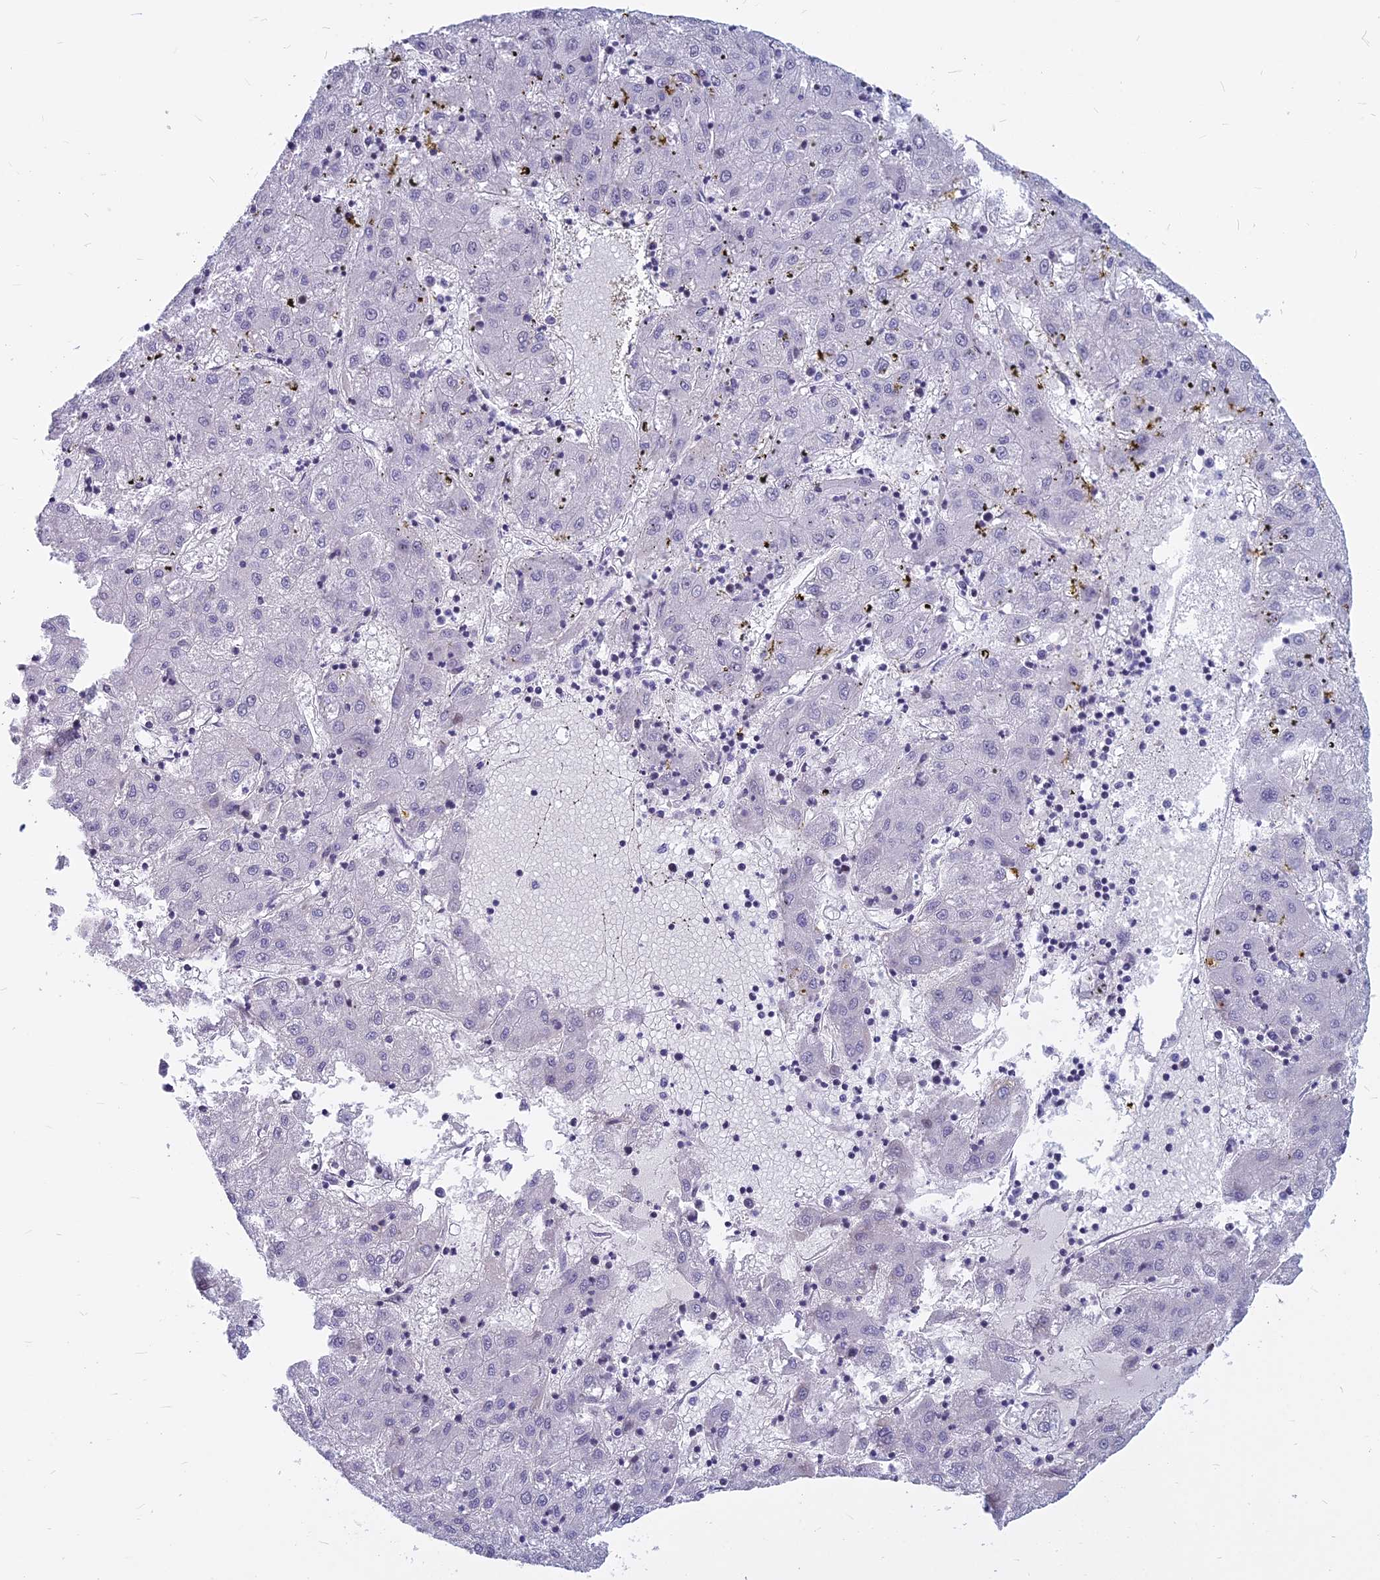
{"staining": {"intensity": "negative", "quantity": "none", "location": "none"}, "tissue": "liver cancer", "cell_type": "Tumor cells", "image_type": "cancer", "snomed": [{"axis": "morphology", "description": "Carcinoma, Hepatocellular, NOS"}, {"axis": "topography", "description": "Liver"}], "caption": "An immunohistochemistry (IHC) histopathology image of liver cancer (hepatocellular carcinoma) is shown. There is no staining in tumor cells of liver cancer (hepatocellular carcinoma).", "gene": "MYBPC2", "patient": {"sex": "male", "age": 72}}